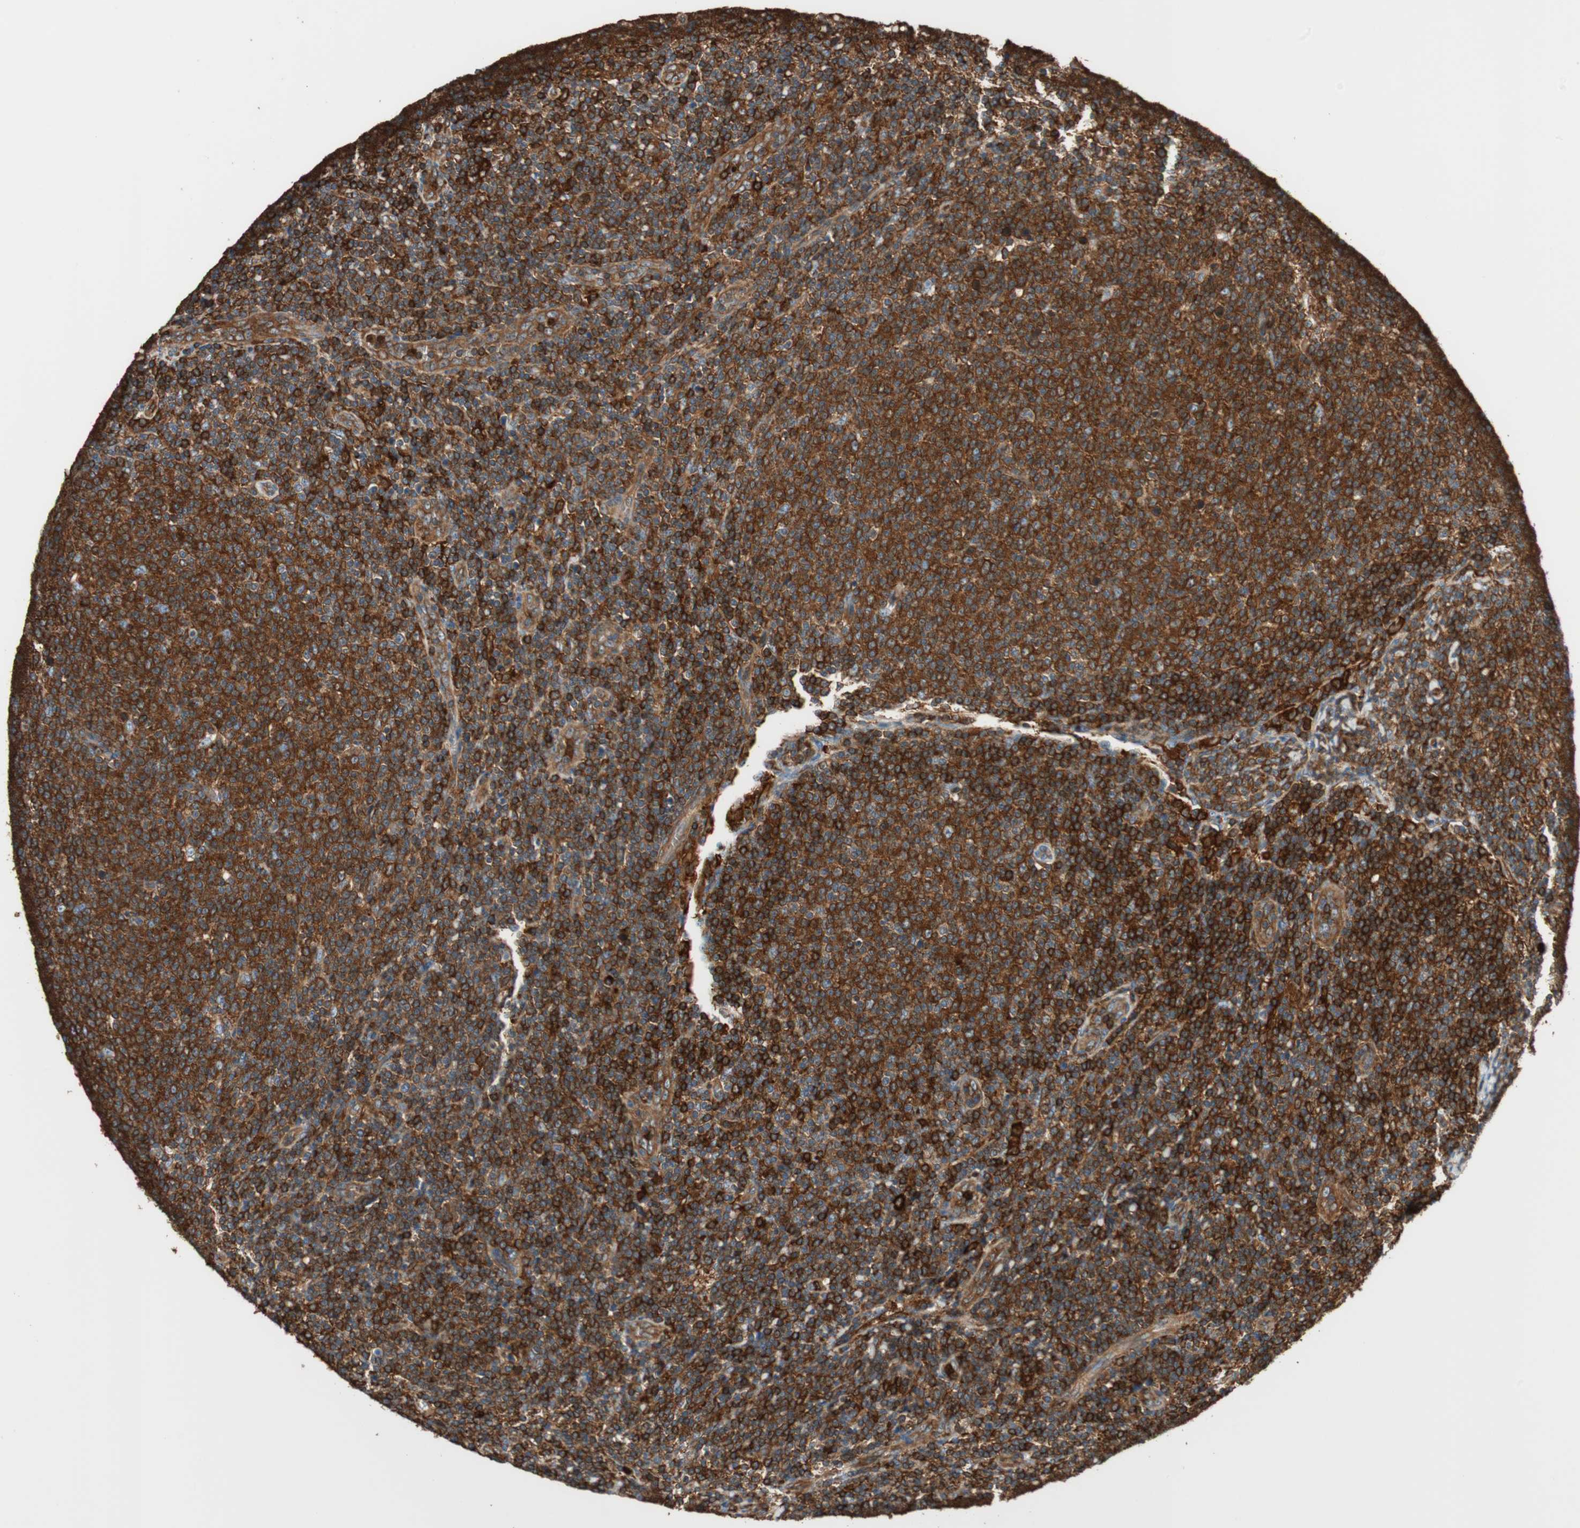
{"staining": {"intensity": "strong", "quantity": ">75%", "location": "cytoplasmic/membranous"}, "tissue": "lymphoma", "cell_type": "Tumor cells", "image_type": "cancer", "snomed": [{"axis": "morphology", "description": "Malignant lymphoma, non-Hodgkin's type, Low grade"}, {"axis": "topography", "description": "Lymph node"}], "caption": "An immunohistochemistry (IHC) photomicrograph of tumor tissue is shown. Protein staining in brown labels strong cytoplasmic/membranous positivity in lymphoma within tumor cells. (brown staining indicates protein expression, while blue staining denotes nuclei).", "gene": "VASP", "patient": {"sex": "male", "age": 66}}